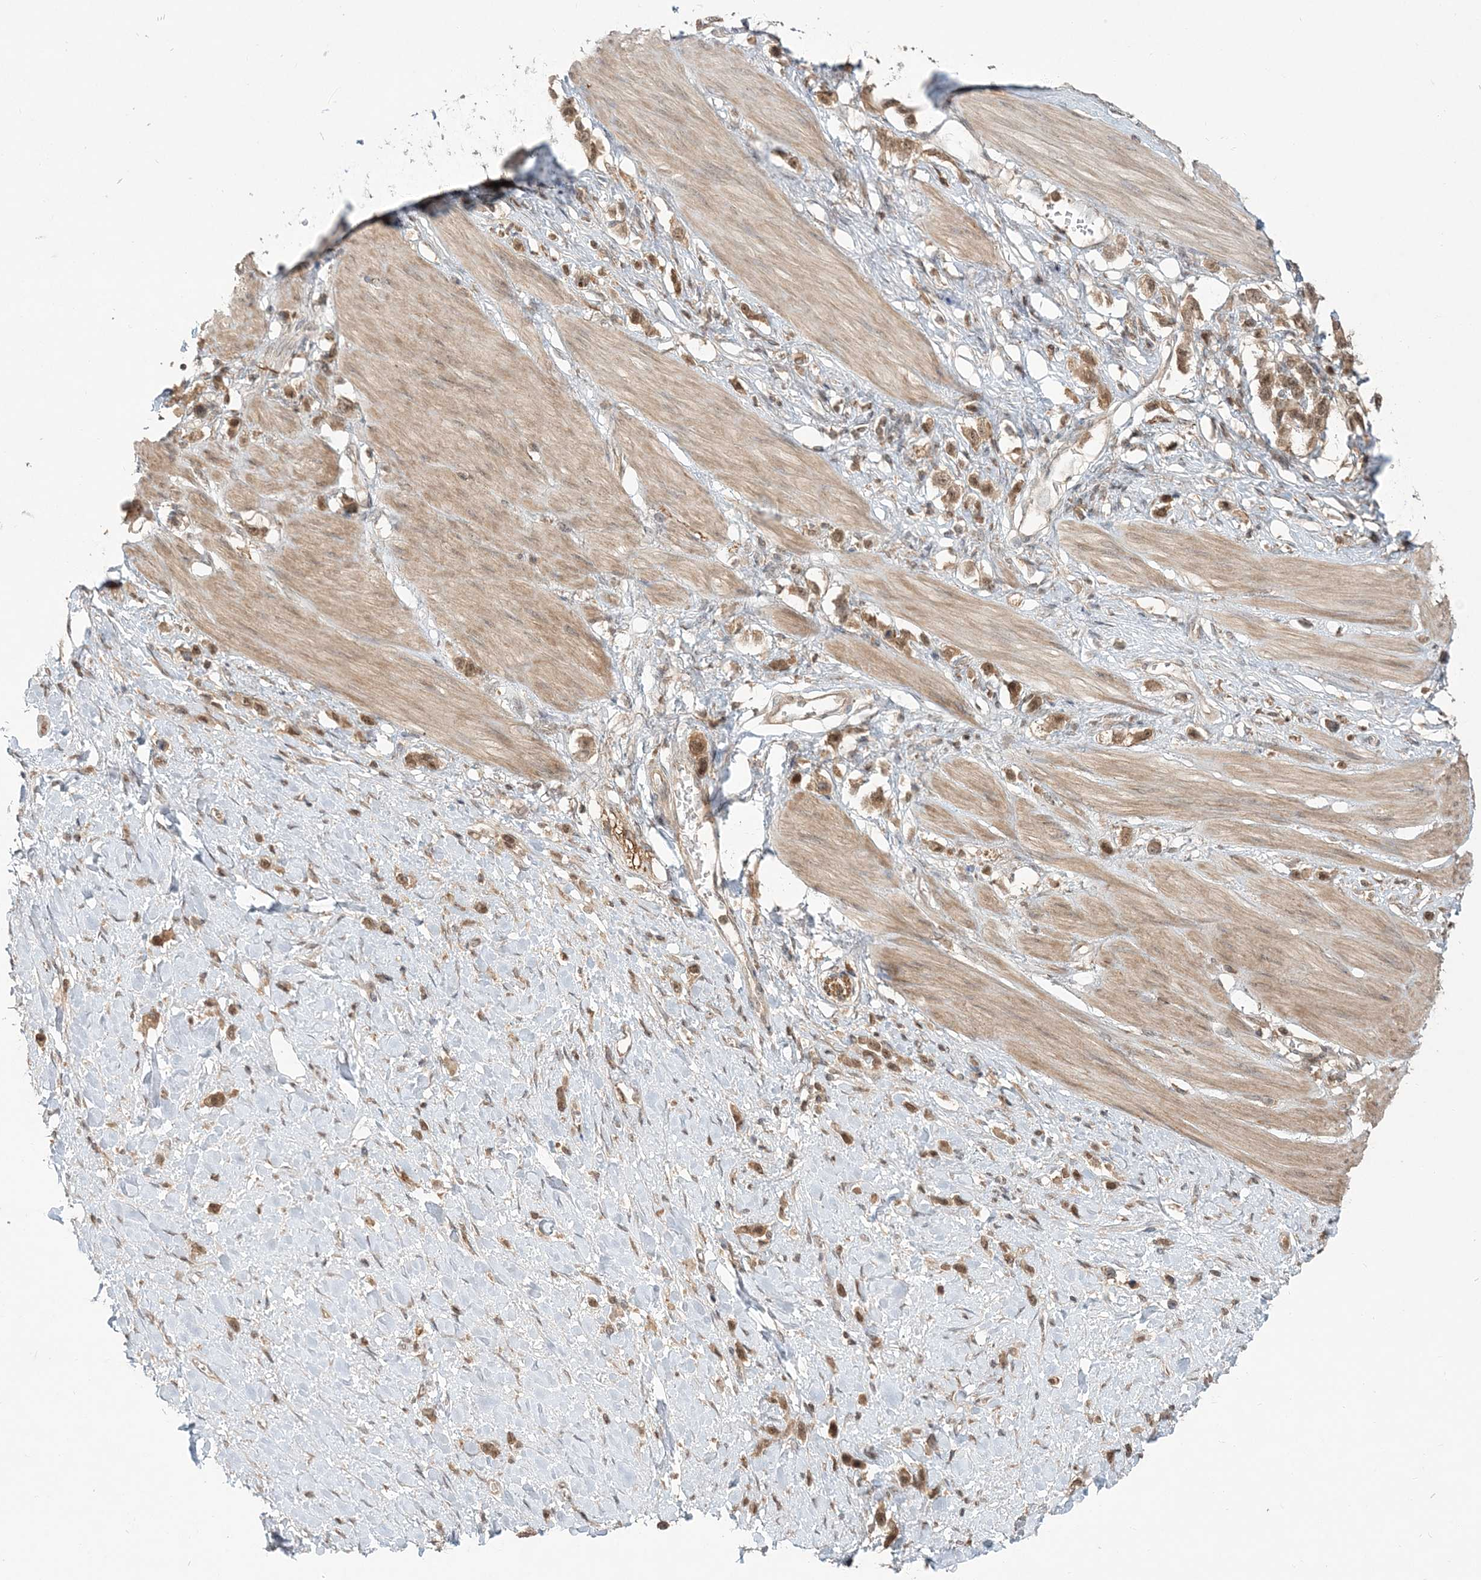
{"staining": {"intensity": "moderate", "quantity": ">75%", "location": "cytoplasmic/membranous,nuclear"}, "tissue": "stomach cancer", "cell_type": "Tumor cells", "image_type": "cancer", "snomed": [{"axis": "morphology", "description": "Adenocarcinoma, NOS"}, {"axis": "topography", "description": "Stomach"}], "caption": "Immunohistochemical staining of stomach cancer exhibits medium levels of moderate cytoplasmic/membranous and nuclear positivity in about >75% of tumor cells.", "gene": "CAB39", "patient": {"sex": "female", "age": 65}}